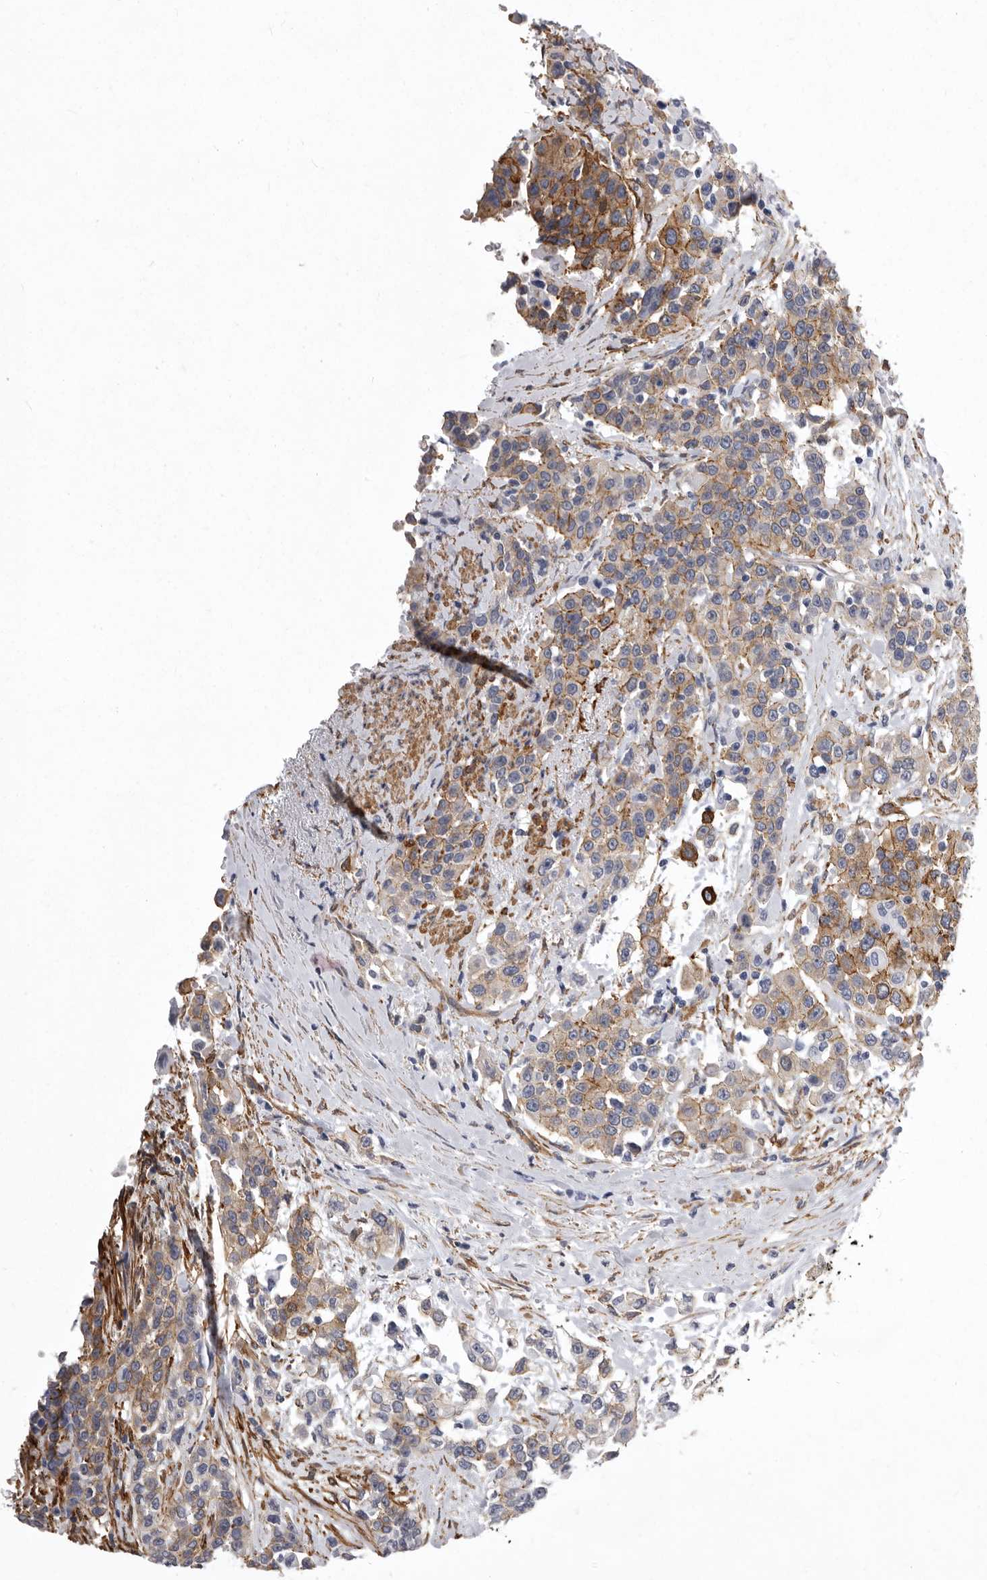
{"staining": {"intensity": "moderate", "quantity": "25%-75%", "location": "cytoplasmic/membranous"}, "tissue": "urothelial cancer", "cell_type": "Tumor cells", "image_type": "cancer", "snomed": [{"axis": "morphology", "description": "Urothelial carcinoma, High grade"}, {"axis": "topography", "description": "Urinary bladder"}], "caption": "Protein positivity by immunohistochemistry (IHC) reveals moderate cytoplasmic/membranous staining in approximately 25%-75% of tumor cells in urothelial cancer.", "gene": "ENAH", "patient": {"sex": "female", "age": 80}}